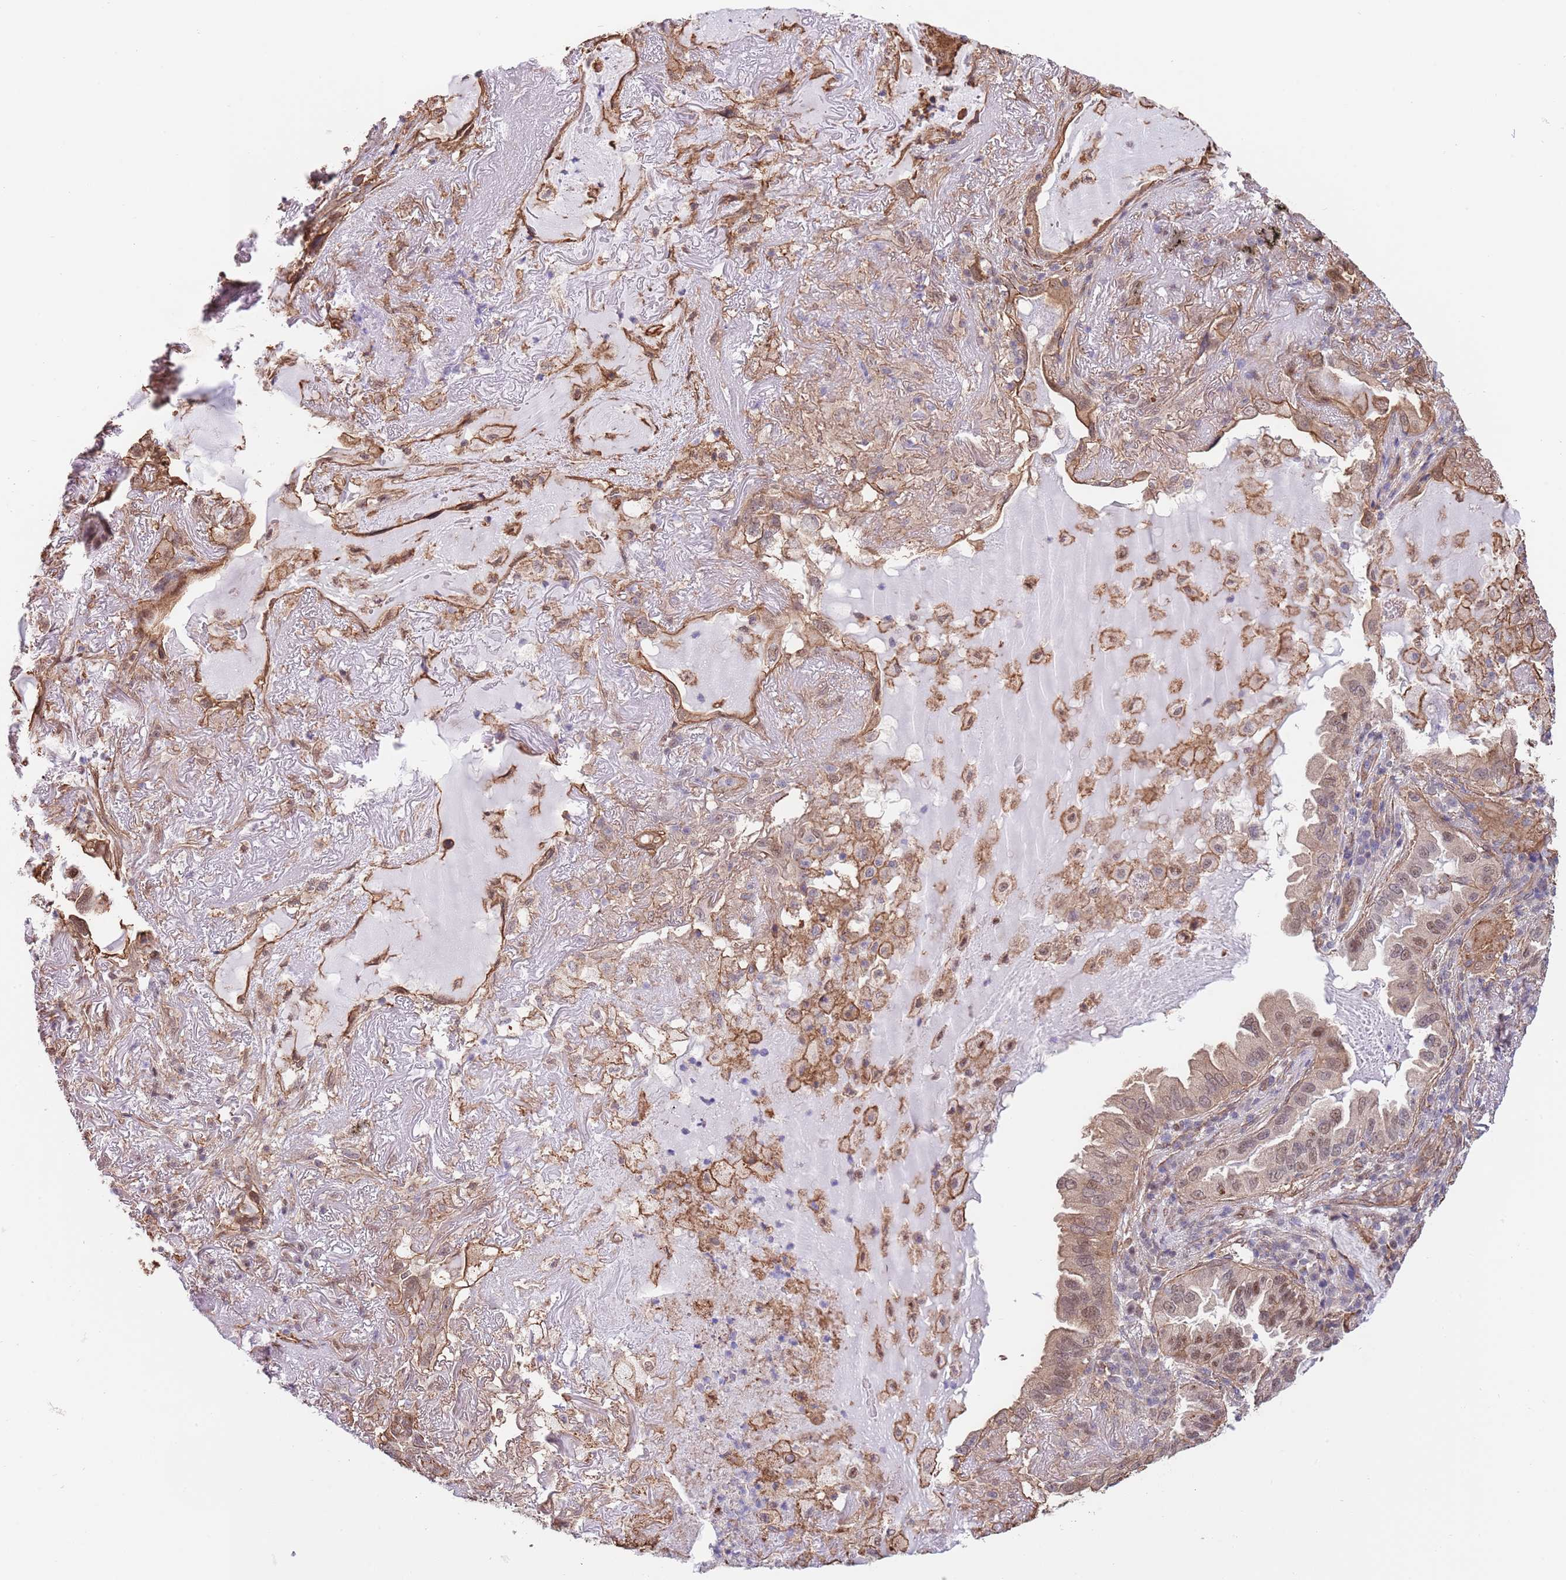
{"staining": {"intensity": "weak", "quantity": ">75%", "location": "cytoplasmic/membranous,nuclear"}, "tissue": "lung cancer", "cell_type": "Tumor cells", "image_type": "cancer", "snomed": [{"axis": "morphology", "description": "Adenocarcinoma, NOS"}, {"axis": "topography", "description": "Lung"}], "caption": "Protein staining of lung adenocarcinoma tissue reveals weak cytoplasmic/membranous and nuclear staining in approximately >75% of tumor cells.", "gene": "BPNT1", "patient": {"sex": "female", "age": 69}}